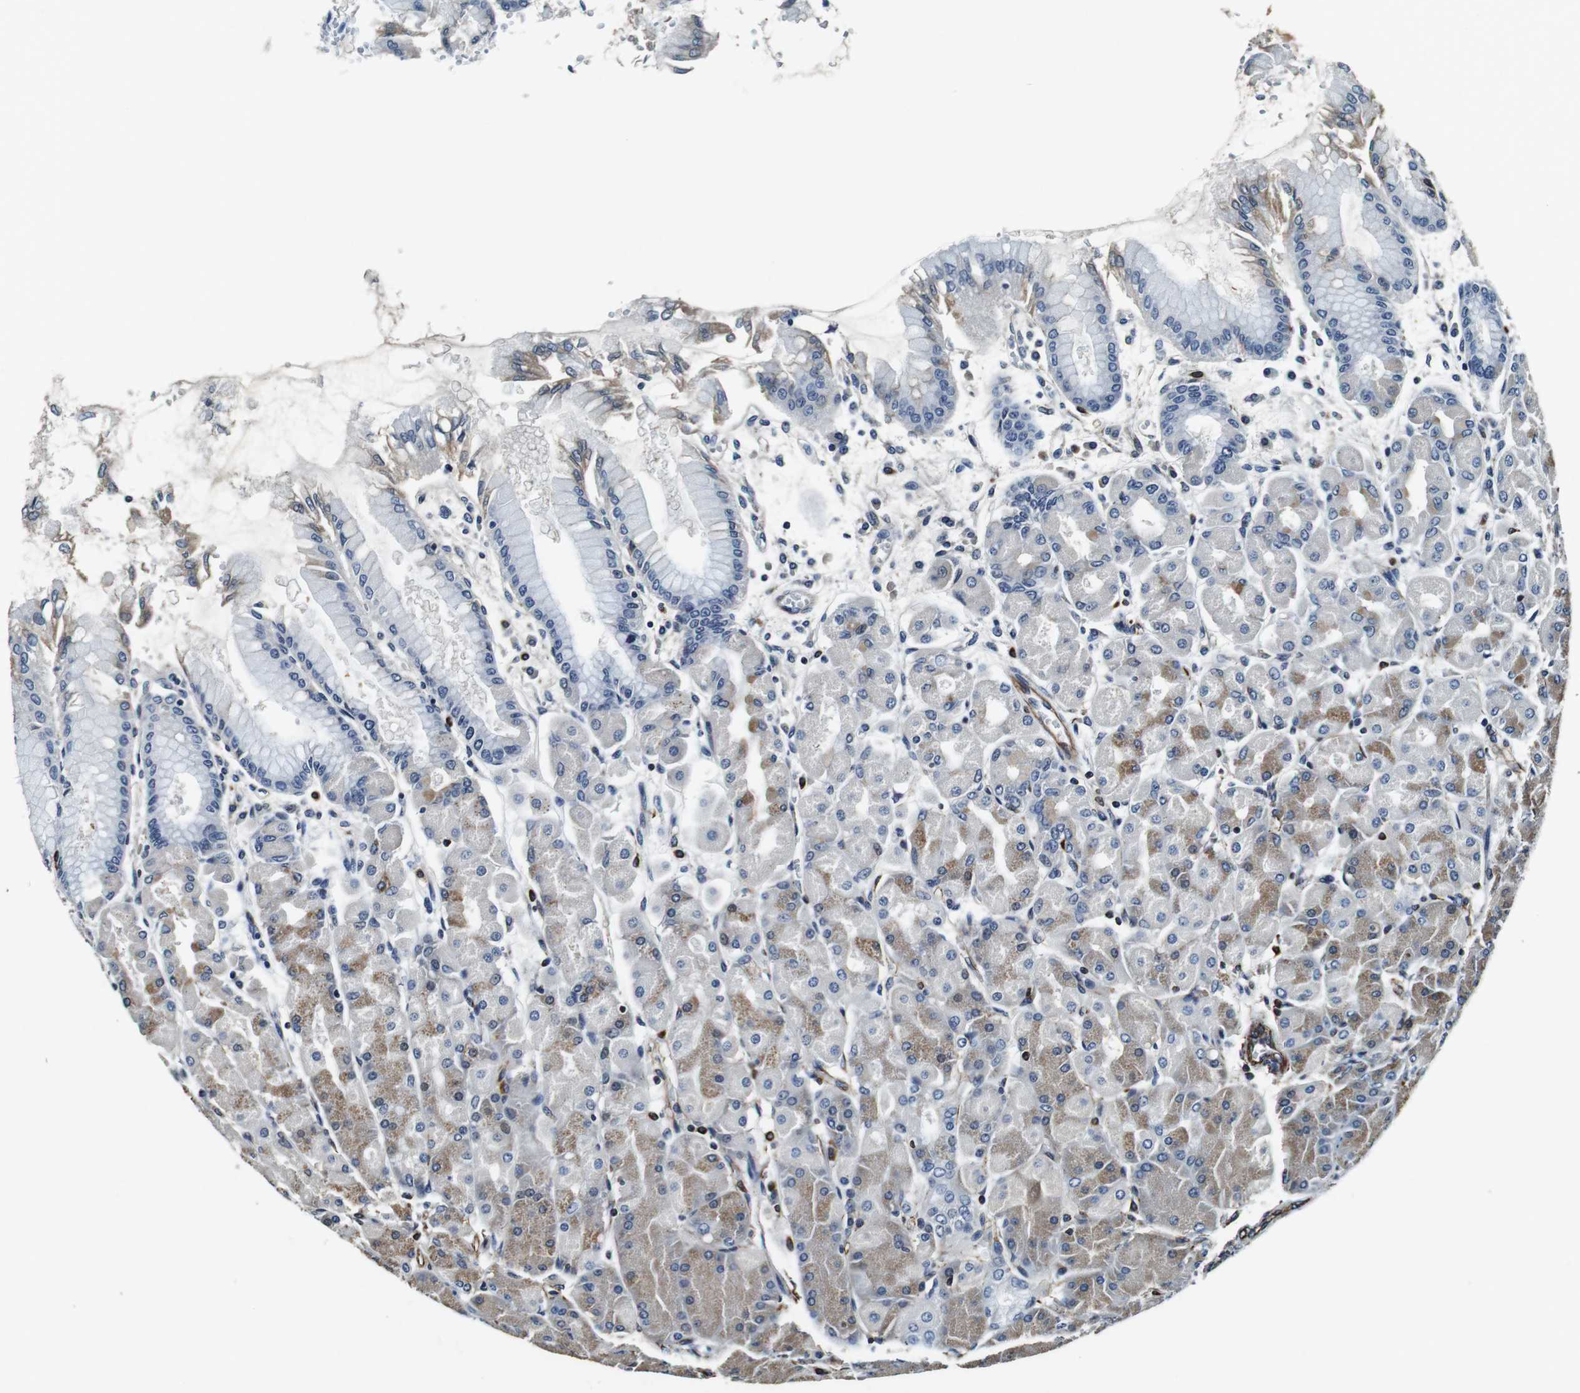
{"staining": {"intensity": "moderate", "quantity": "<25%", "location": "cytoplasmic/membranous"}, "tissue": "stomach", "cell_type": "Glandular cells", "image_type": "normal", "snomed": [{"axis": "morphology", "description": "Normal tissue, NOS"}, {"axis": "topography", "description": "Stomach, upper"}], "caption": "Brown immunohistochemical staining in benign stomach reveals moderate cytoplasmic/membranous expression in approximately <25% of glandular cells.", "gene": "GJE1", "patient": {"sex": "female", "age": 56}}